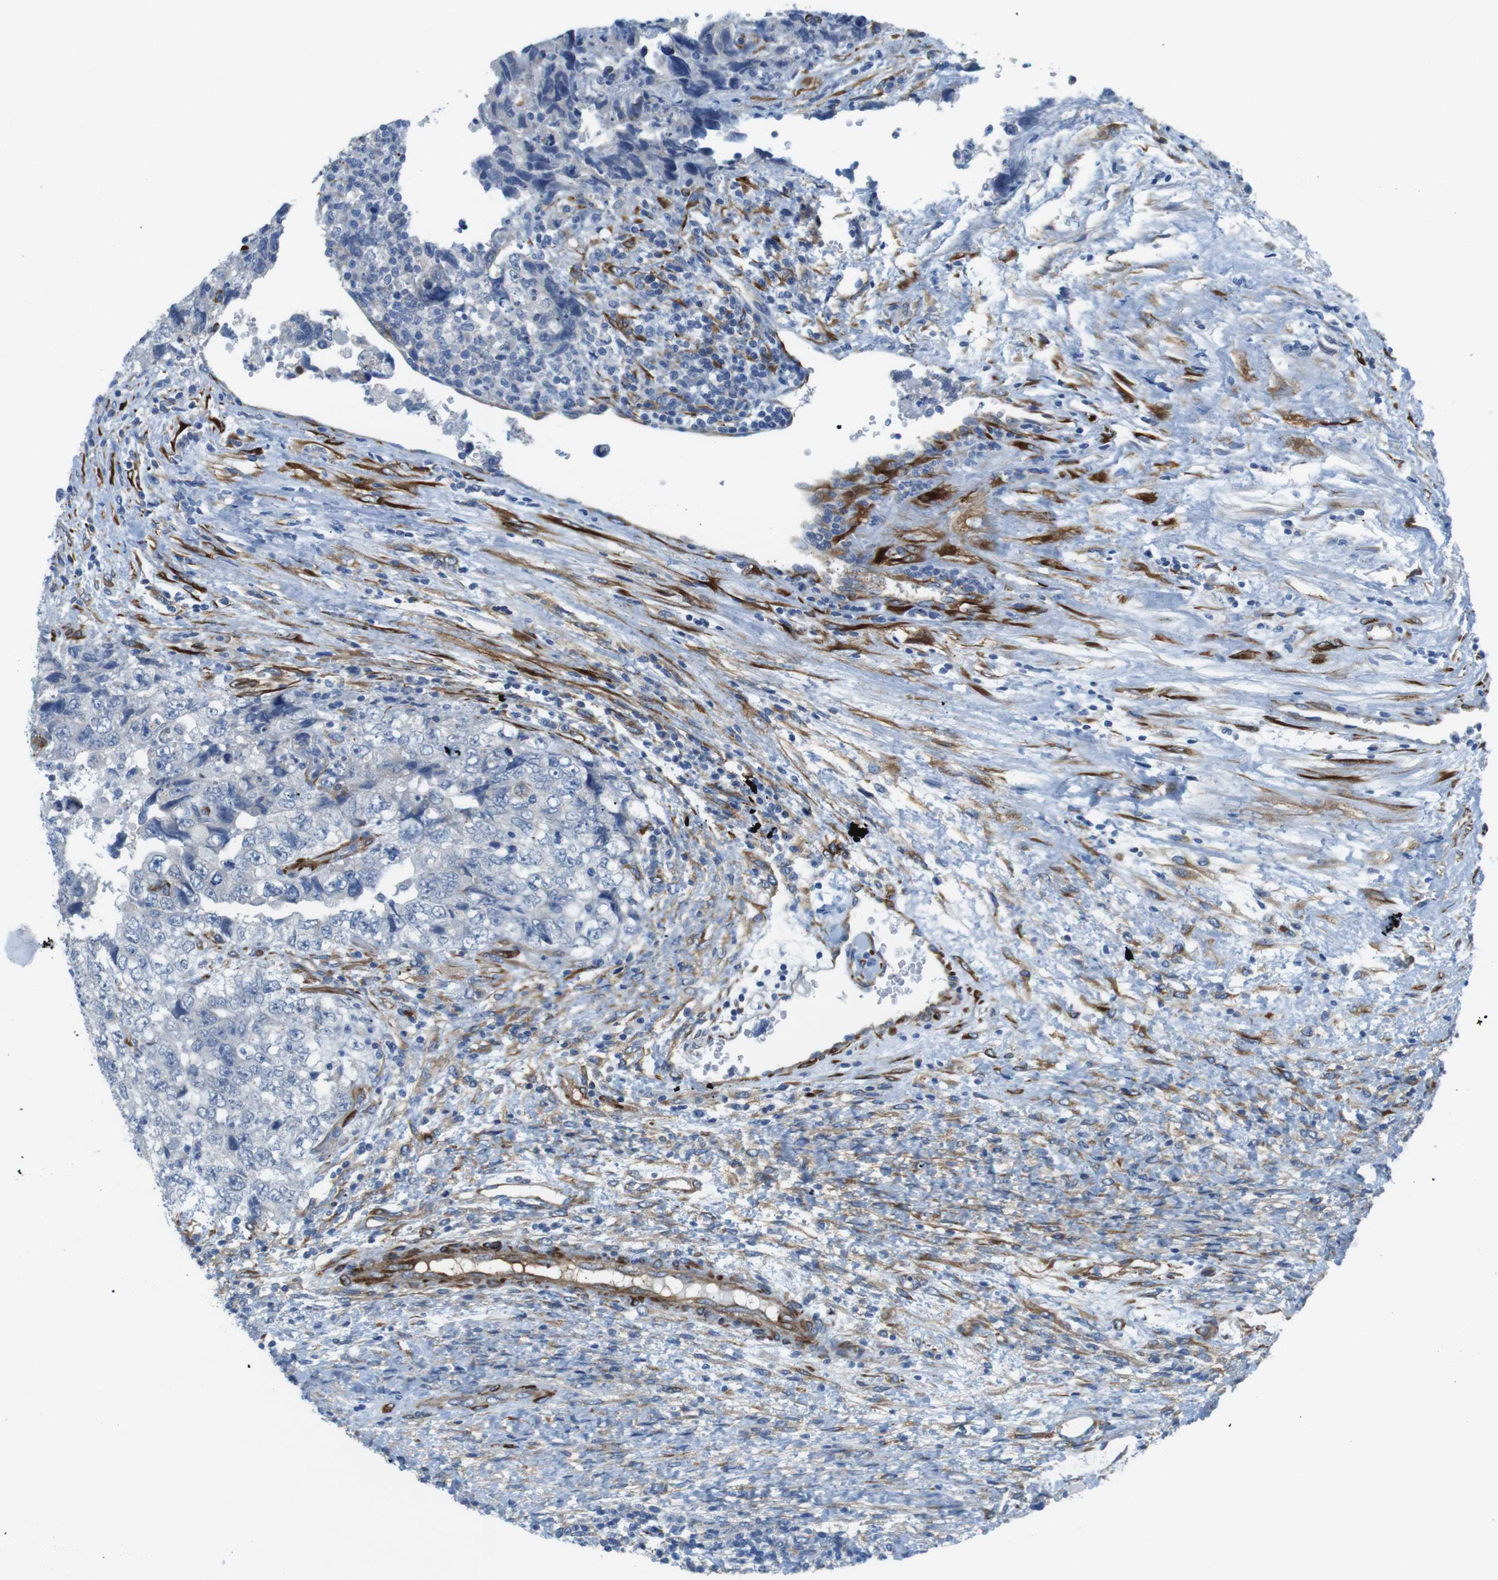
{"staining": {"intensity": "negative", "quantity": "none", "location": "none"}, "tissue": "testis cancer", "cell_type": "Tumor cells", "image_type": "cancer", "snomed": [{"axis": "morphology", "description": "Carcinoma, Embryonal, NOS"}, {"axis": "topography", "description": "Testis"}], "caption": "This is a micrograph of IHC staining of testis cancer, which shows no staining in tumor cells.", "gene": "EMP2", "patient": {"sex": "male", "age": 36}}